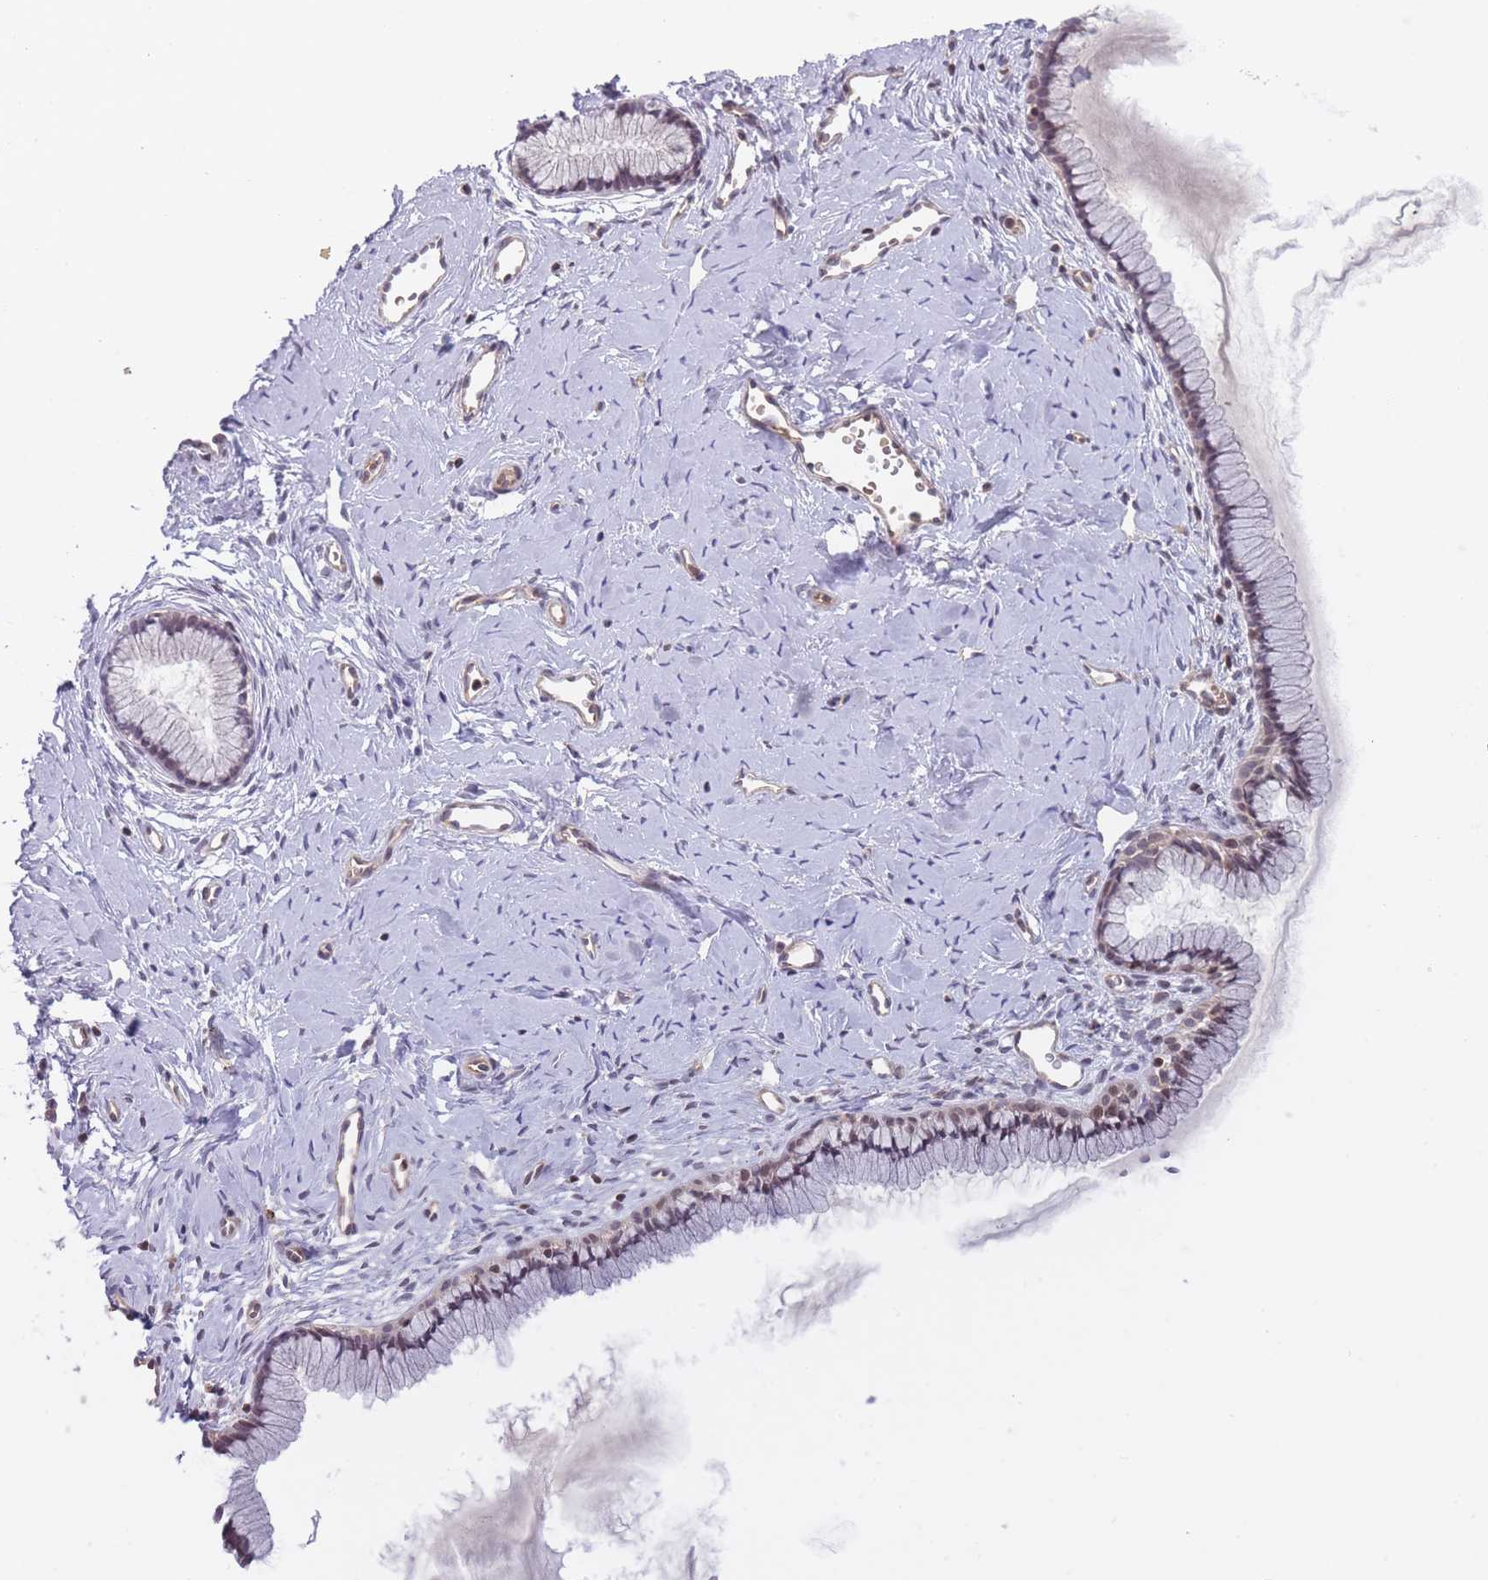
{"staining": {"intensity": "negative", "quantity": "none", "location": "none"}, "tissue": "cervix", "cell_type": "Glandular cells", "image_type": "normal", "snomed": [{"axis": "morphology", "description": "Normal tissue, NOS"}, {"axis": "topography", "description": "Cervix"}], "caption": "The immunohistochemistry (IHC) micrograph has no significant positivity in glandular cells of cervix. Brightfield microscopy of immunohistochemistry stained with DAB (3,3'-diaminobenzidine) (brown) and hematoxylin (blue), captured at high magnification.", "gene": "SLC35F5", "patient": {"sex": "female", "age": 40}}